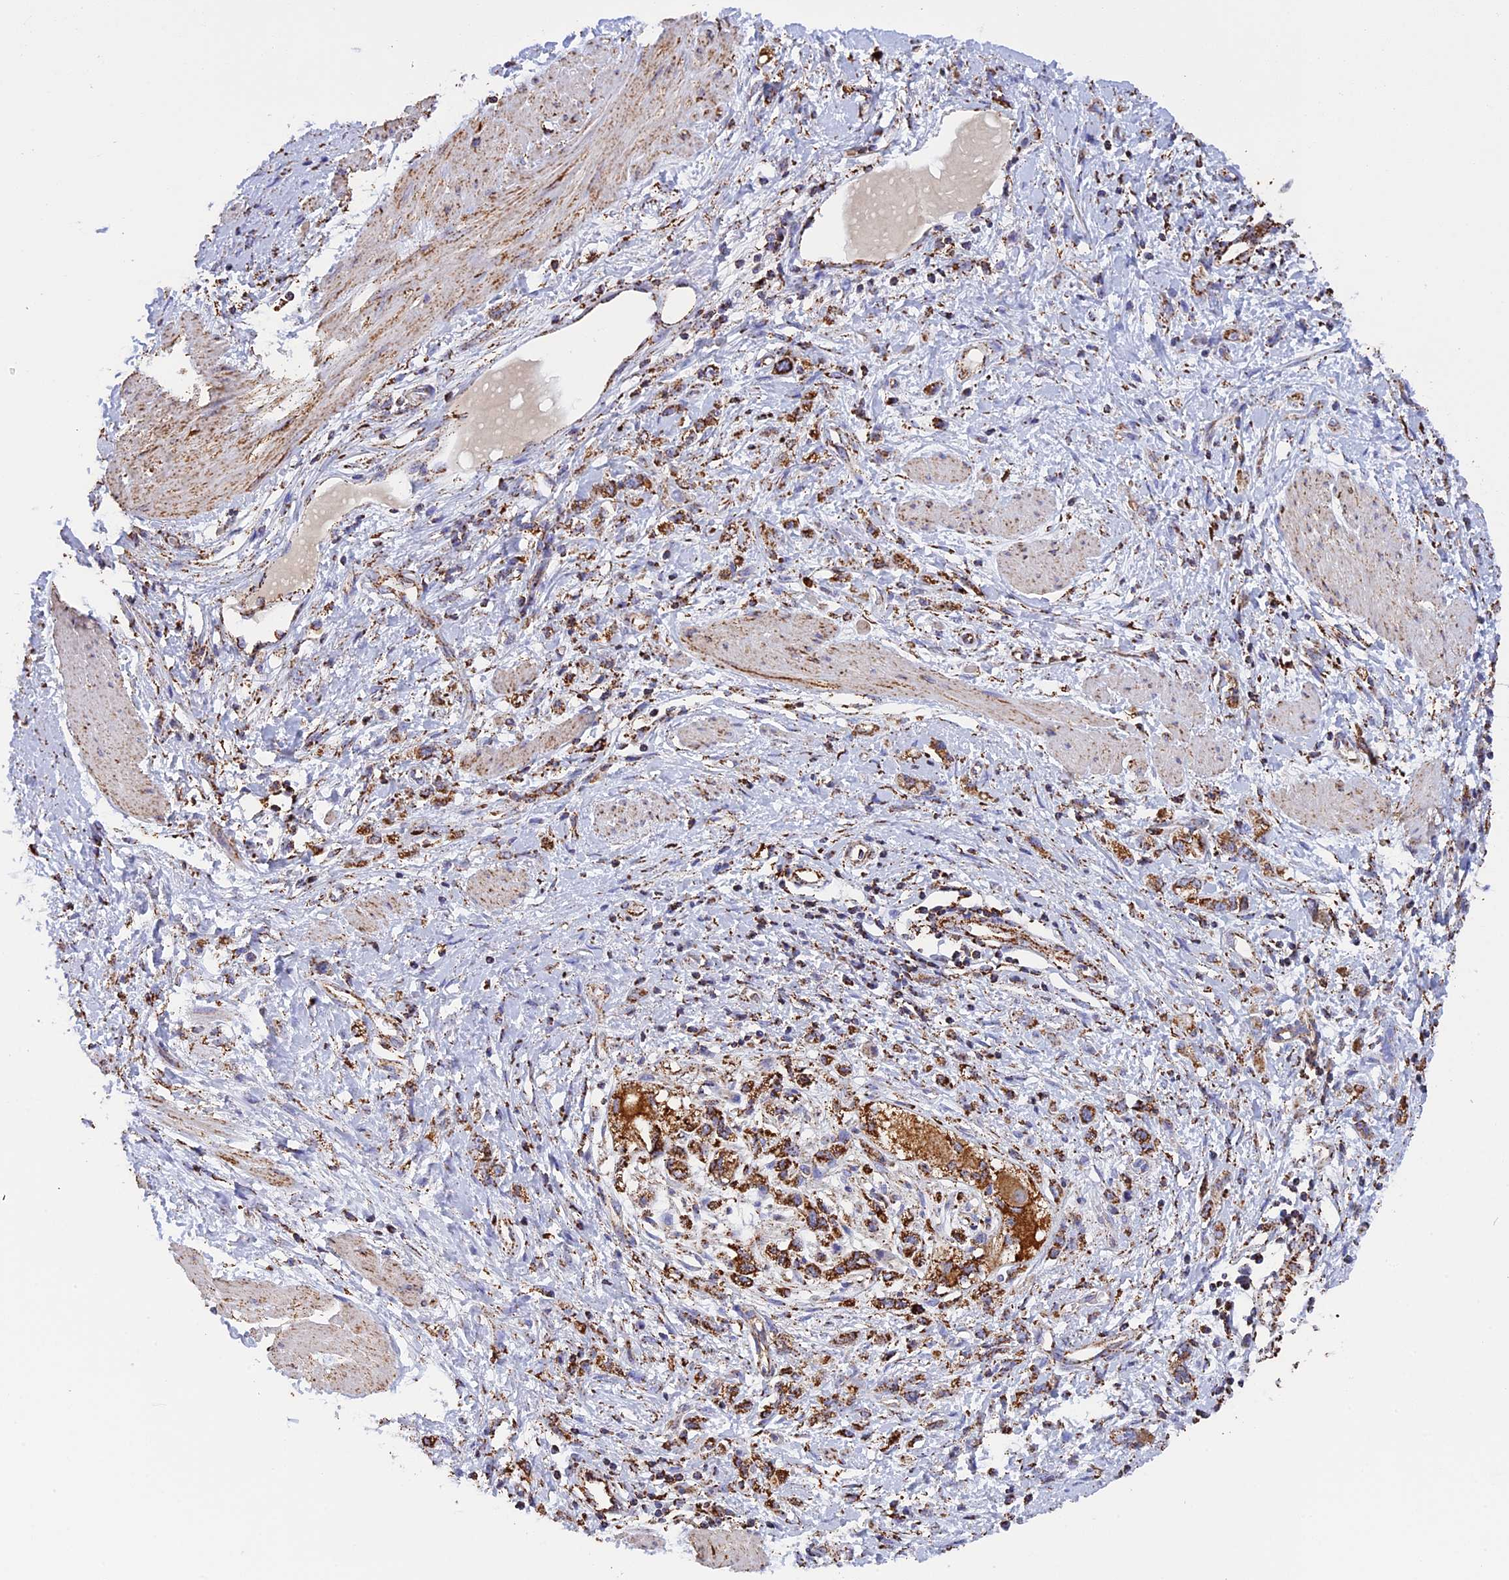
{"staining": {"intensity": "strong", "quantity": ">75%", "location": "cytoplasmic/membranous"}, "tissue": "stomach cancer", "cell_type": "Tumor cells", "image_type": "cancer", "snomed": [{"axis": "morphology", "description": "Adenocarcinoma, NOS"}, {"axis": "topography", "description": "Stomach"}], "caption": "Protein staining exhibits strong cytoplasmic/membranous positivity in about >75% of tumor cells in stomach cancer.", "gene": "KCNG1", "patient": {"sex": "female", "age": 76}}